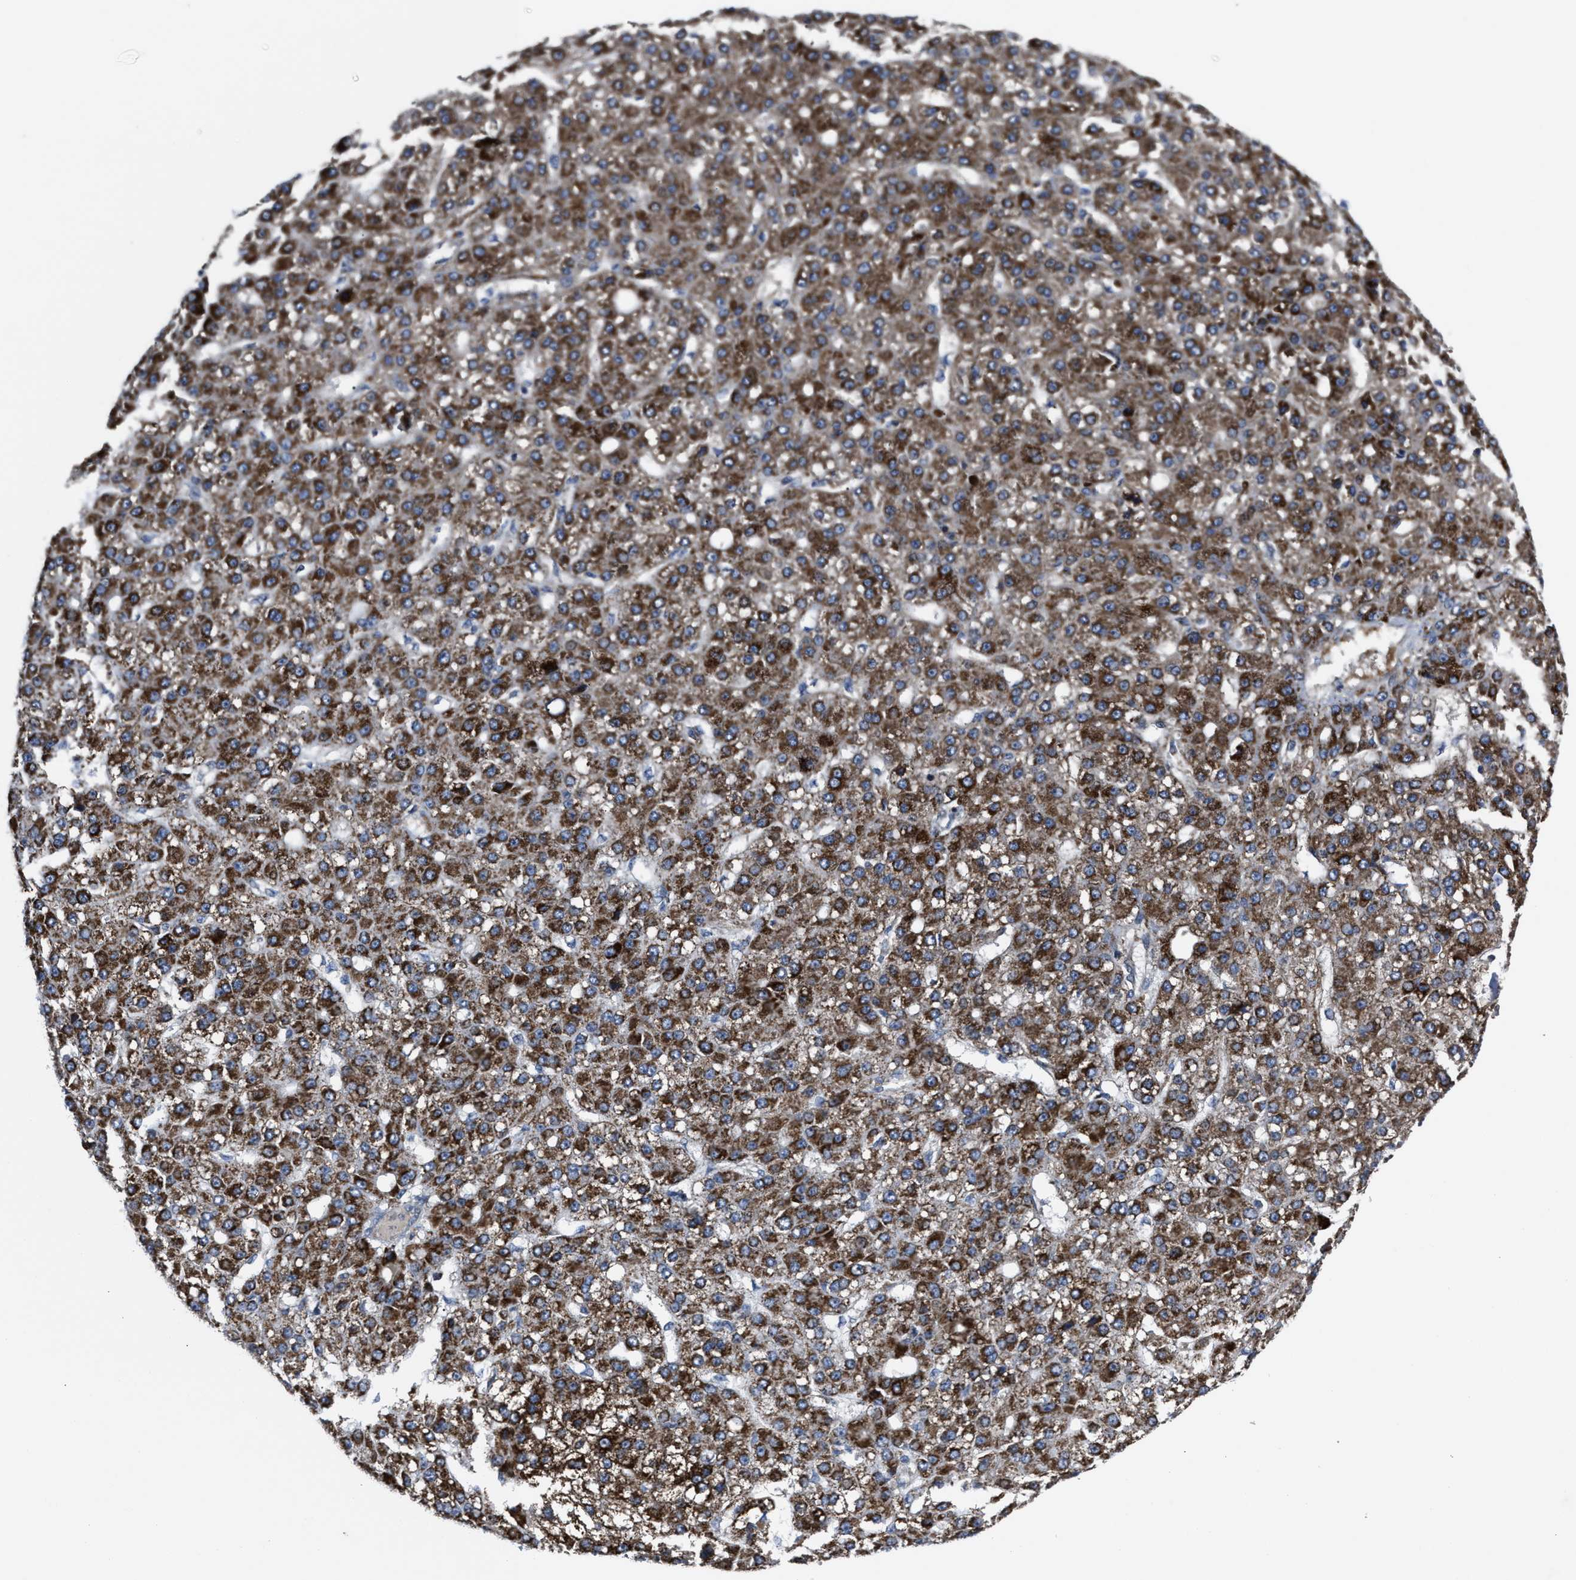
{"staining": {"intensity": "strong", "quantity": ">75%", "location": "cytoplasmic/membranous"}, "tissue": "liver cancer", "cell_type": "Tumor cells", "image_type": "cancer", "snomed": [{"axis": "morphology", "description": "Carcinoma, Hepatocellular, NOS"}, {"axis": "topography", "description": "Liver"}], "caption": "IHC staining of liver hepatocellular carcinoma, which displays high levels of strong cytoplasmic/membranous positivity in about >75% of tumor cells indicating strong cytoplasmic/membranous protein expression. The staining was performed using DAB (3,3'-diaminobenzidine) (brown) for protein detection and nuclei were counterstained in hematoxylin (blue).", "gene": "PASK", "patient": {"sex": "male", "age": 67}}